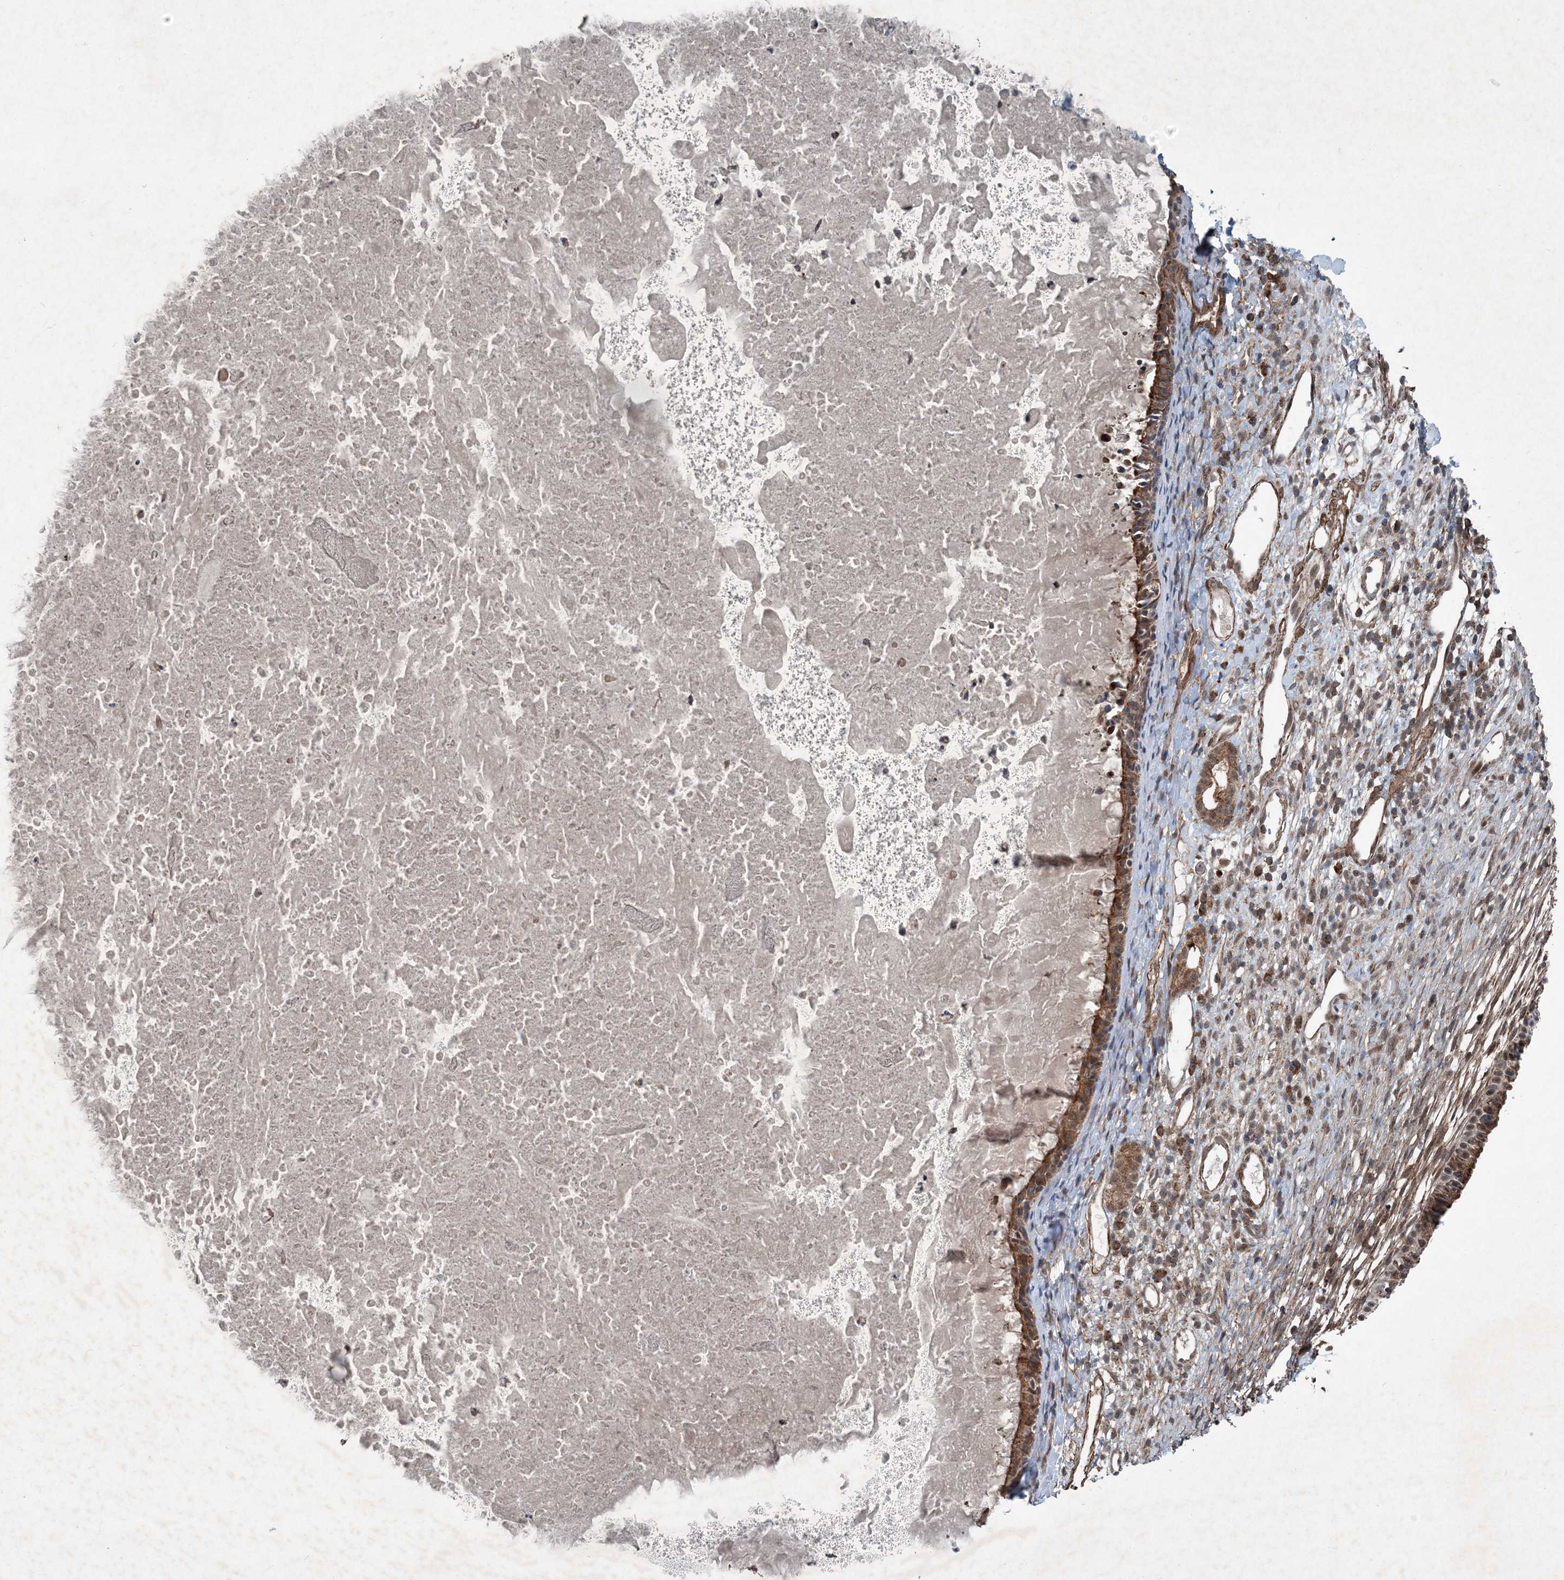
{"staining": {"intensity": "moderate", "quantity": ">75%", "location": "cytoplasmic/membranous"}, "tissue": "nasopharynx", "cell_type": "Respiratory epithelial cells", "image_type": "normal", "snomed": [{"axis": "morphology", "description": "Normal tissue, NOS"}, {"axis": "topography", "description": "Nasopharynx"}], "caption": "Nasopharynx stained with immunohistochemistry (IHC) reveals moderate cytoplasmic/membranous positivity in approximately >75% of respiratory epithelial cells.", "gene": "NDUFA2", "patient": {"sex": "male", "age": 22}}